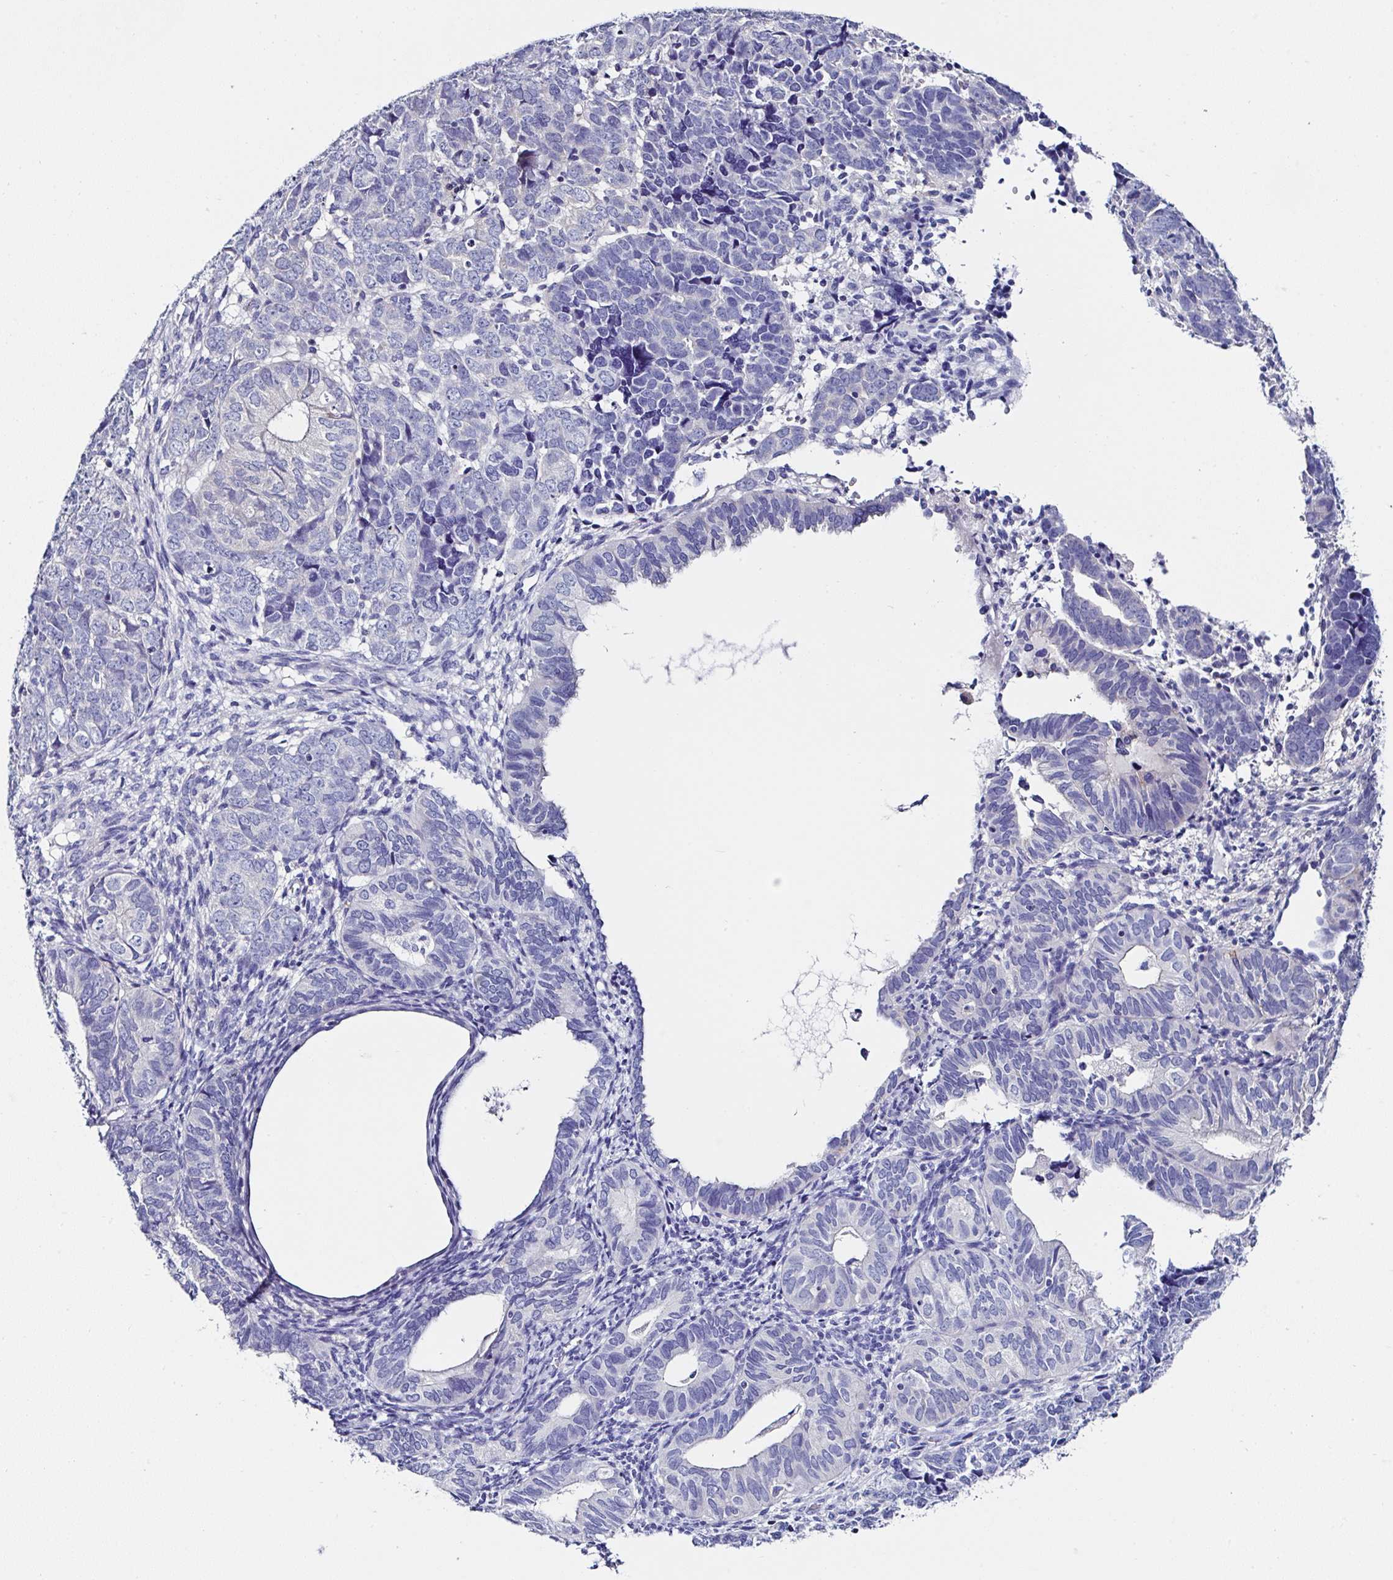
{"staining": {"intensity": "negative", "quantity": "none", "location": "none"}, "tissue": "endometrial cancer", "cell_type": "Tumor cells", "image_type": "cancer", "snomed": [{"axis": "morphology", "description": "Adenocarcinoma, NOS"}, {"axis": "topography", "description": "Endometrium"}], "caption": "An image of endometrial cancer stained for a protein reveals no brown staining in tumor cells.", "gene": "UGT3A1", "patient": {"sex": "female", "age": 82}}